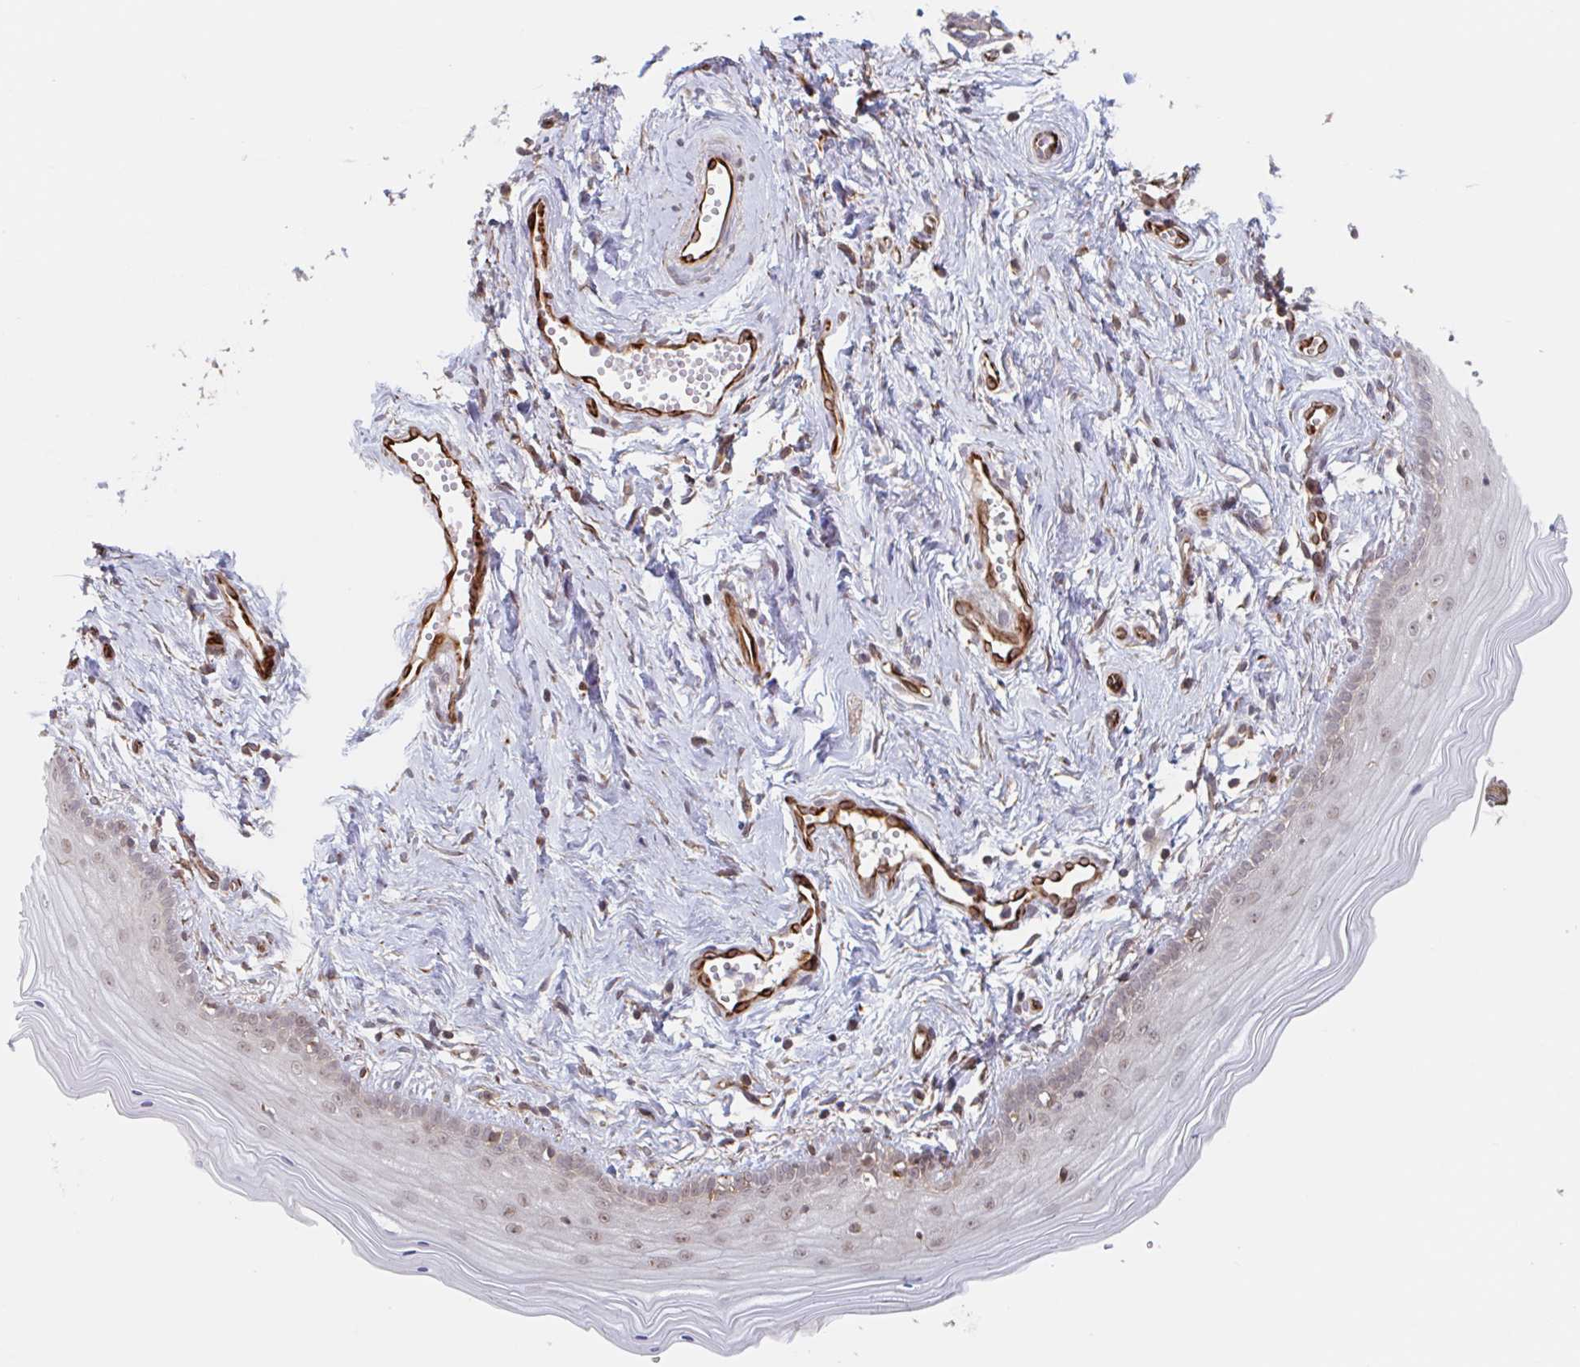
{"staining": {"intensity": "weak", "quantity": "25%-75%", "location": "nuclear"}, "tissue": "vagina", "cell_type": "Squamous epithelial cells", "image_type": "normal", "snomed": [{"axis": "morphology", "description": "Normal tissue, NOS"}, {"axis": "topography", "description": "Vagina"}], "caption": "IHC staining of normal vagina, which demonstrates low levels of weak nuclear positivity in approximately 25%-75% of squamous epithelial cells indicating weak nuclear protein positivity. The staining was performed using DAB (brown) for protein detection and nuclei were counterstained in hematoxylin (blue).", "gene": "NUB1", "patient": {"sex": "female", "age": 38}}